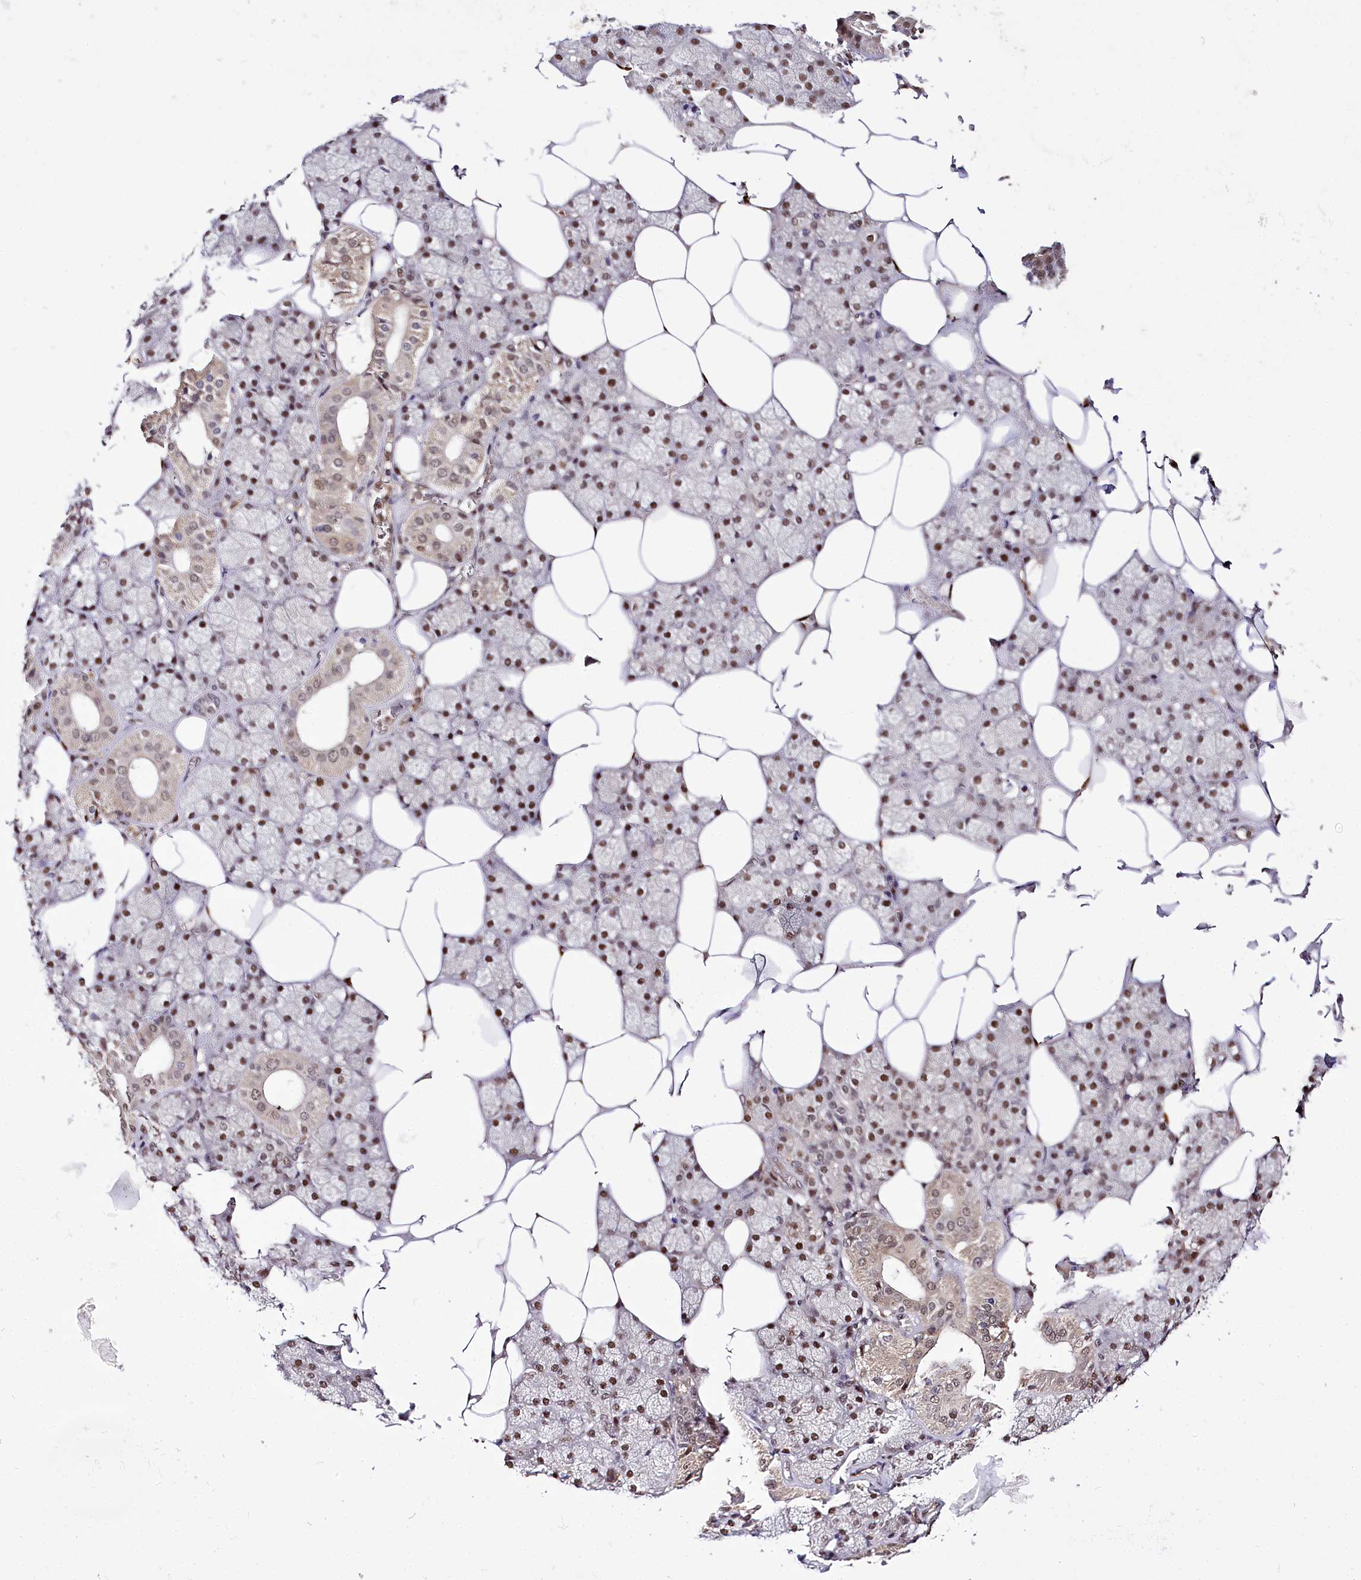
{"staining": {"intensity": "strong", "quantity": ">75%", "location": "nuclear"}, "tissue": "salivary gland", "cell_type": "Glandular cells", "image_type": "normal", "snomed": [{"axis": "morphology", "description": "Normal tissue, NOS"}, {"axis": "topography", "description": "Salivary gland"}], "caption": "The image displays immunohistochemical staining of normal salivary gland. There is strong nuclear positivity is seen in approximately >75% of glandular cells. (DAB (3,3'-diaminobenzidine) IHC, brown staining for protein, blue staining for nuclei).", "gene": "GNL3L", "patient": {"sex": "male", "age": 62}}